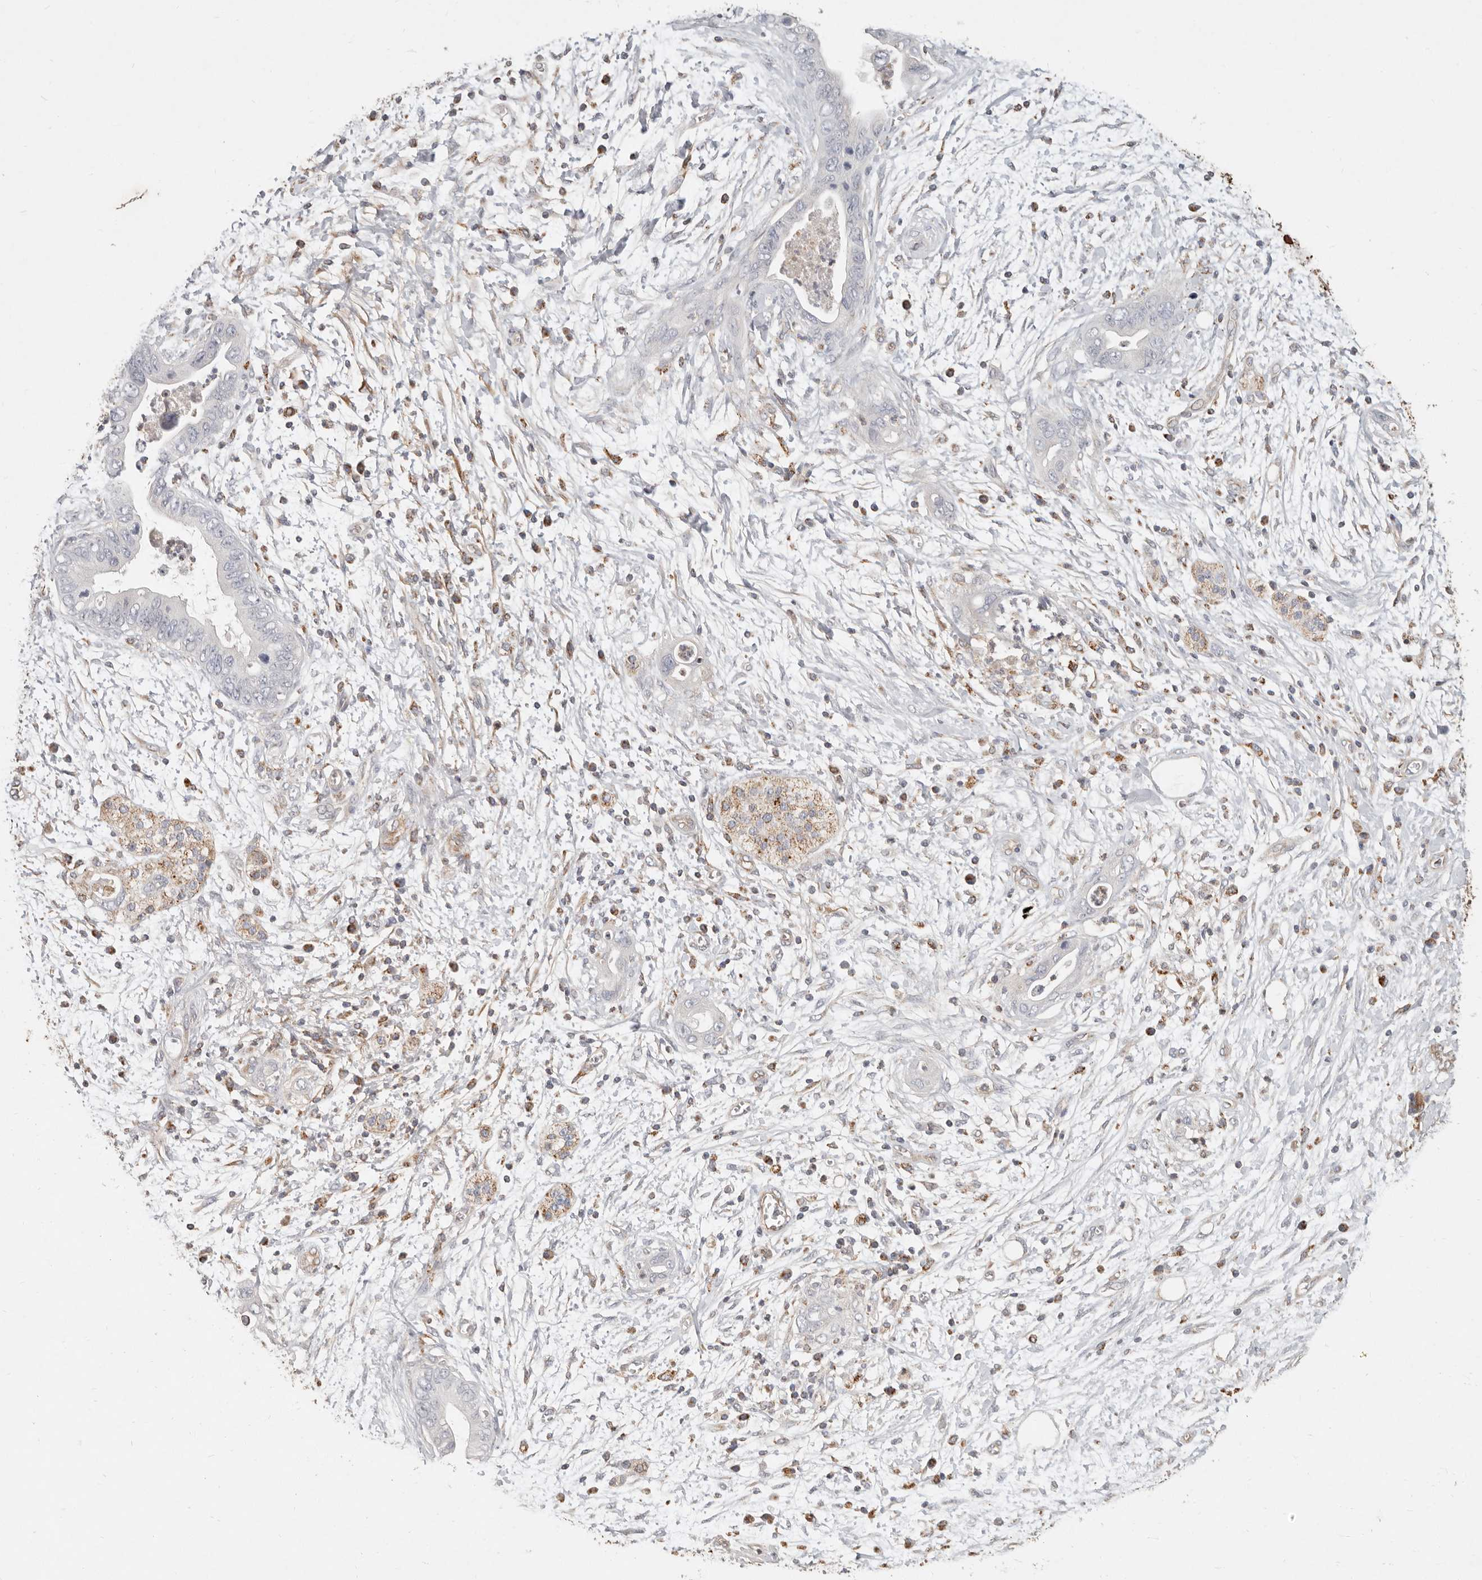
{"staining": {"intensity": "negative", "quantity": "none", "location": "none"}, "tissue": "pancreatic cancer", "cell_type": "Tumor cells", "image_type": "cancer", "snomed": [{"axis": "morphology", "description": "Adenocarcinoma, NOS"}, {"axis": "topography", "description": "Pancreas"}], "caption": "Tumor cells are negative for brown protein staining in pancreatic cancer (adenocarcinoma). (Immunohistochemistry, brightfield microscopy, high magnification).", "gene": "ARHGEF10L", "patient": {"sex": "male", "age": 75}}